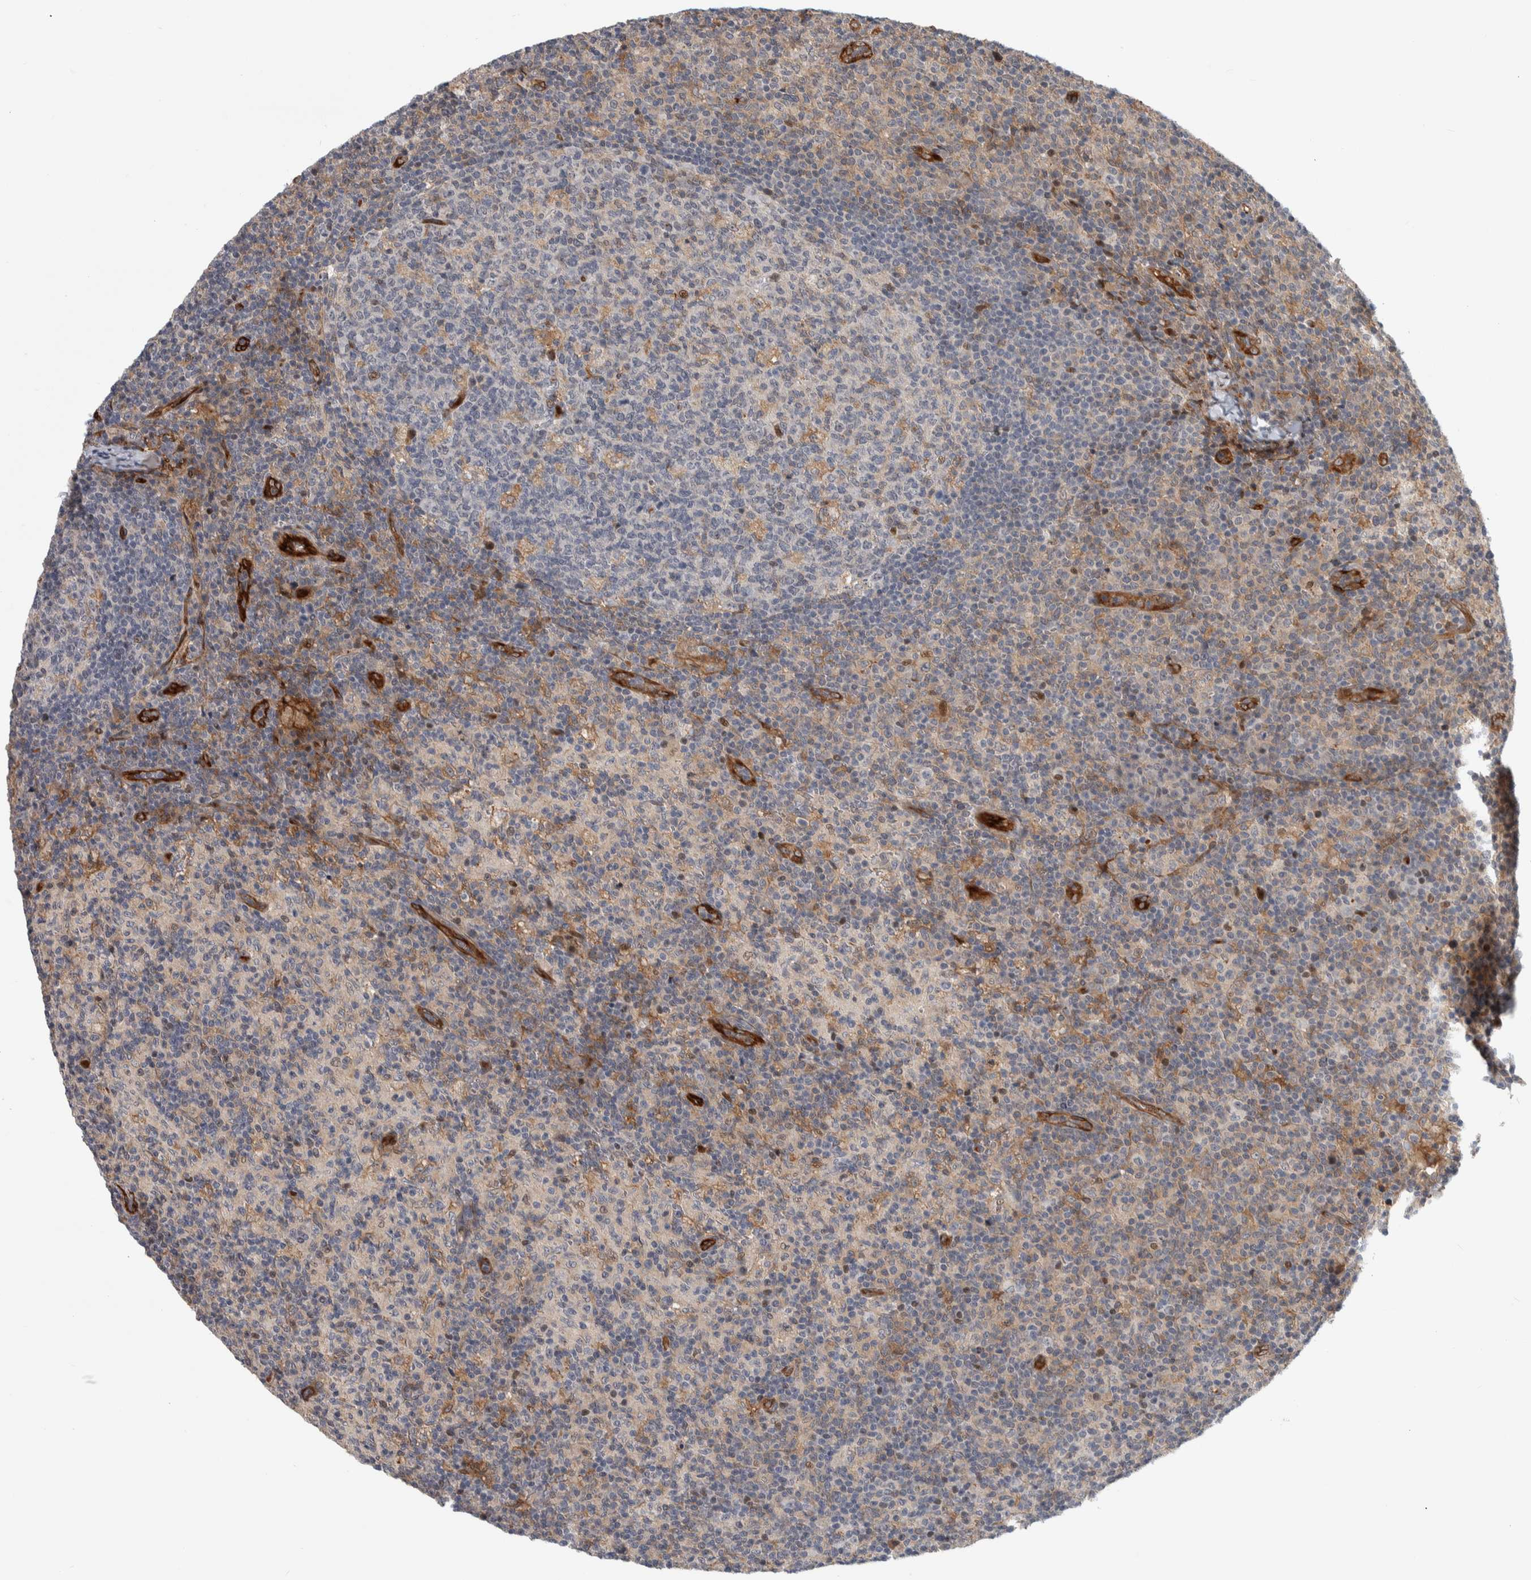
{"staining": {"intensity": "weak", "quantity": "<25%", "location": "cytoplasmic/membranous,nuclear"}, "tissue": "lymph node", "cell_type": "Germinal center cells", "image_type": "normal", "snomed": [{"axis": "morphology", "description": "Normal tissue, NOS"}, {"axis": "morphology", "description": "Inflammation, NOS"}, {"axis": "topography", "description": "Lymph node"}], "caption": "This photomicrograph is of unremarkable lymph node stained with immunohistochemistry (IHC) to label a protein in brown with the nuclei are counter-stained blue. There is no staining in germinal center cells.", "gene": "MSL1", "patient": {"sex": "male", "age": 55}}